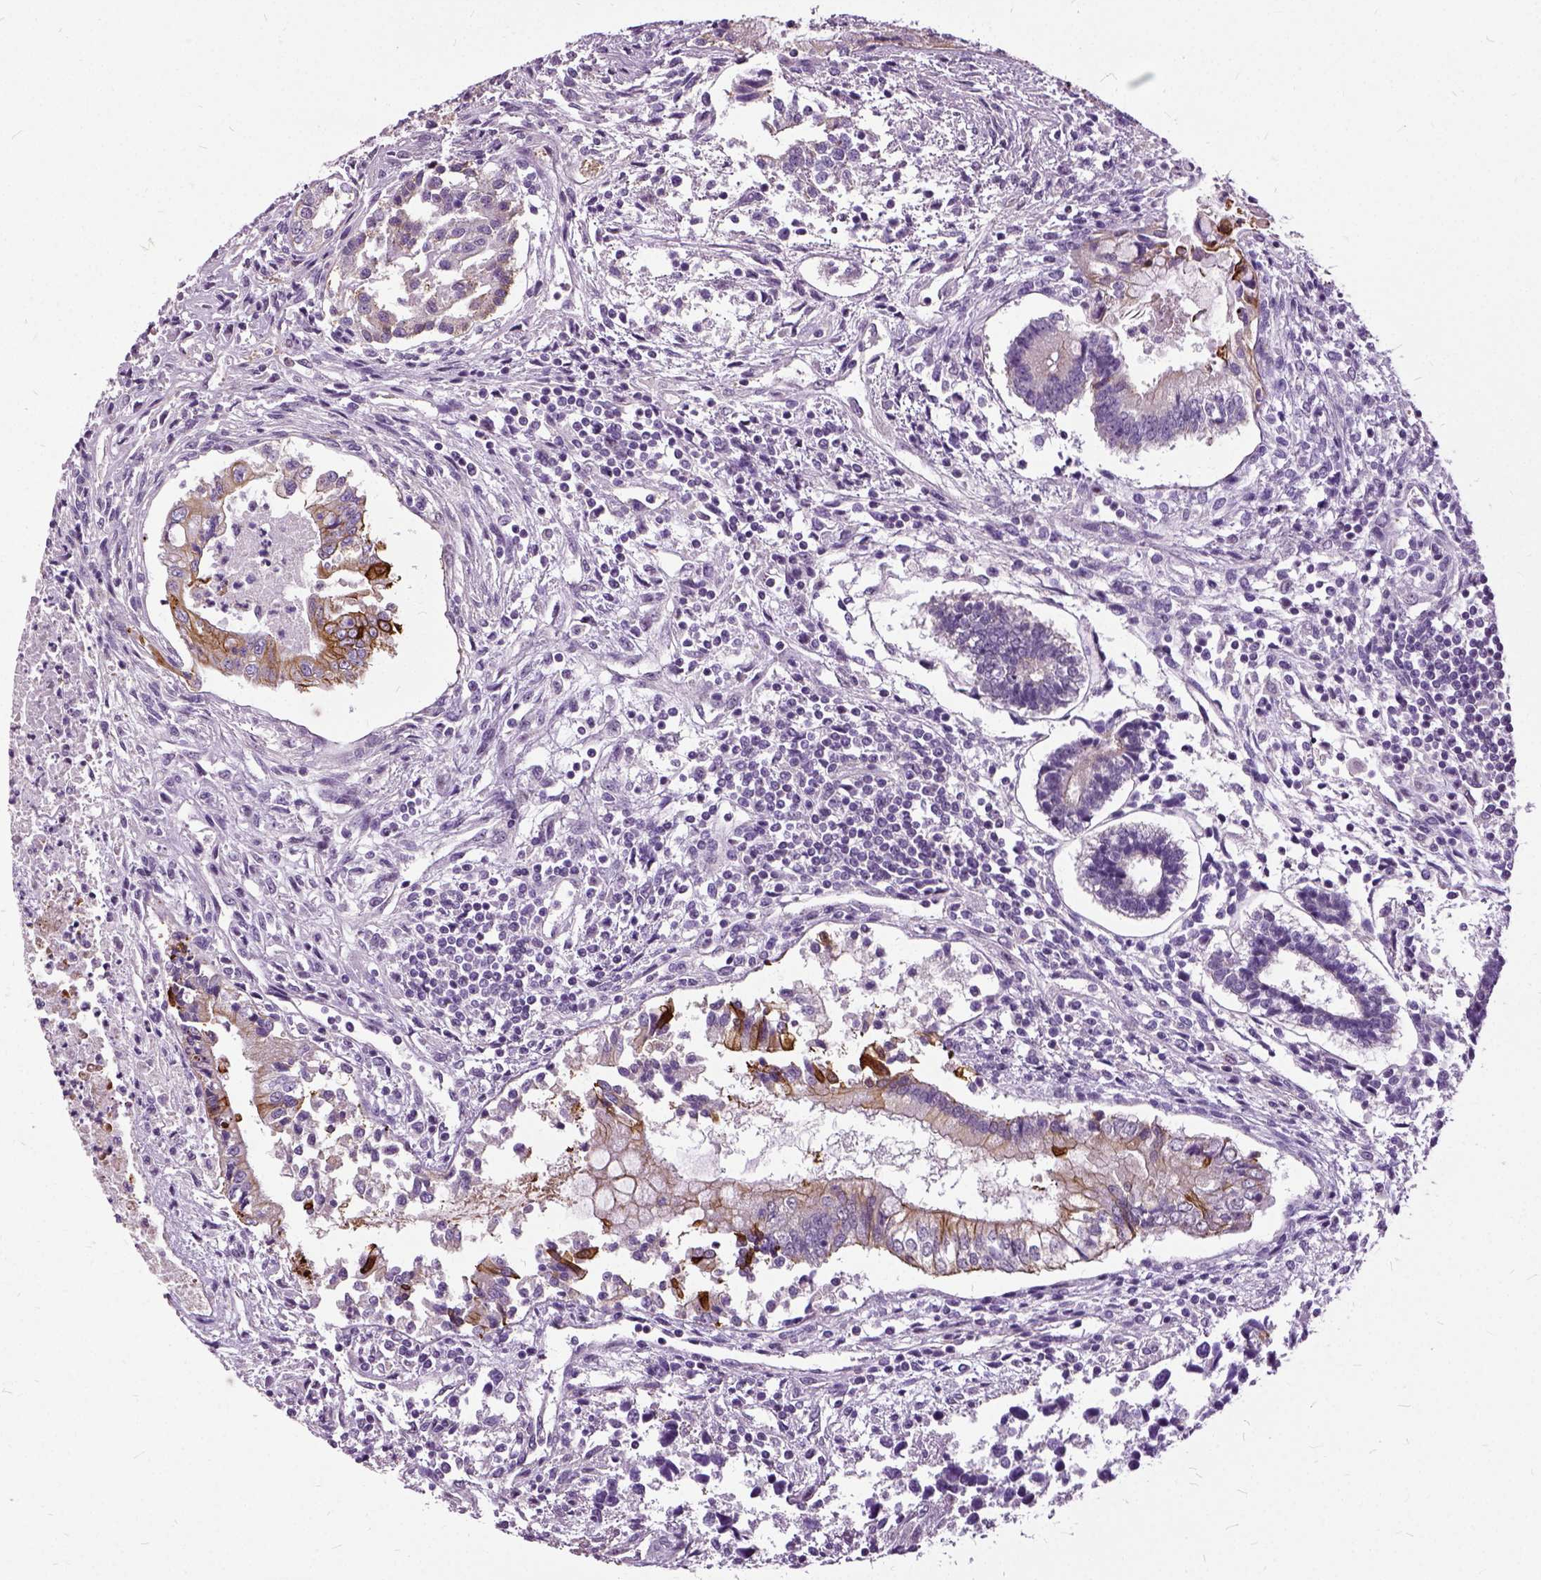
{"staining": {"intensity": "moderate", "quantity": "<25%", "location": "cytoplasmic/membranous"}, "tissue": "testis cancer", "cell_type": "Tumor cells", "image_type": "cancer", "snomed": [{"axis": "morphology", "description": "Carcinoma, Embryonal, NOS"}, {"axis": "topography", "description": "Testis"}], "caption": "Testis cancer (embryonal carcinoma) was stained to show a protein in brown. There is low levels of moderate cytoplasmic/membranous staining in approximately <25% of tumor cells.", "gene": "ILRUN", "patient": {"sex": "male", "age": 37}}